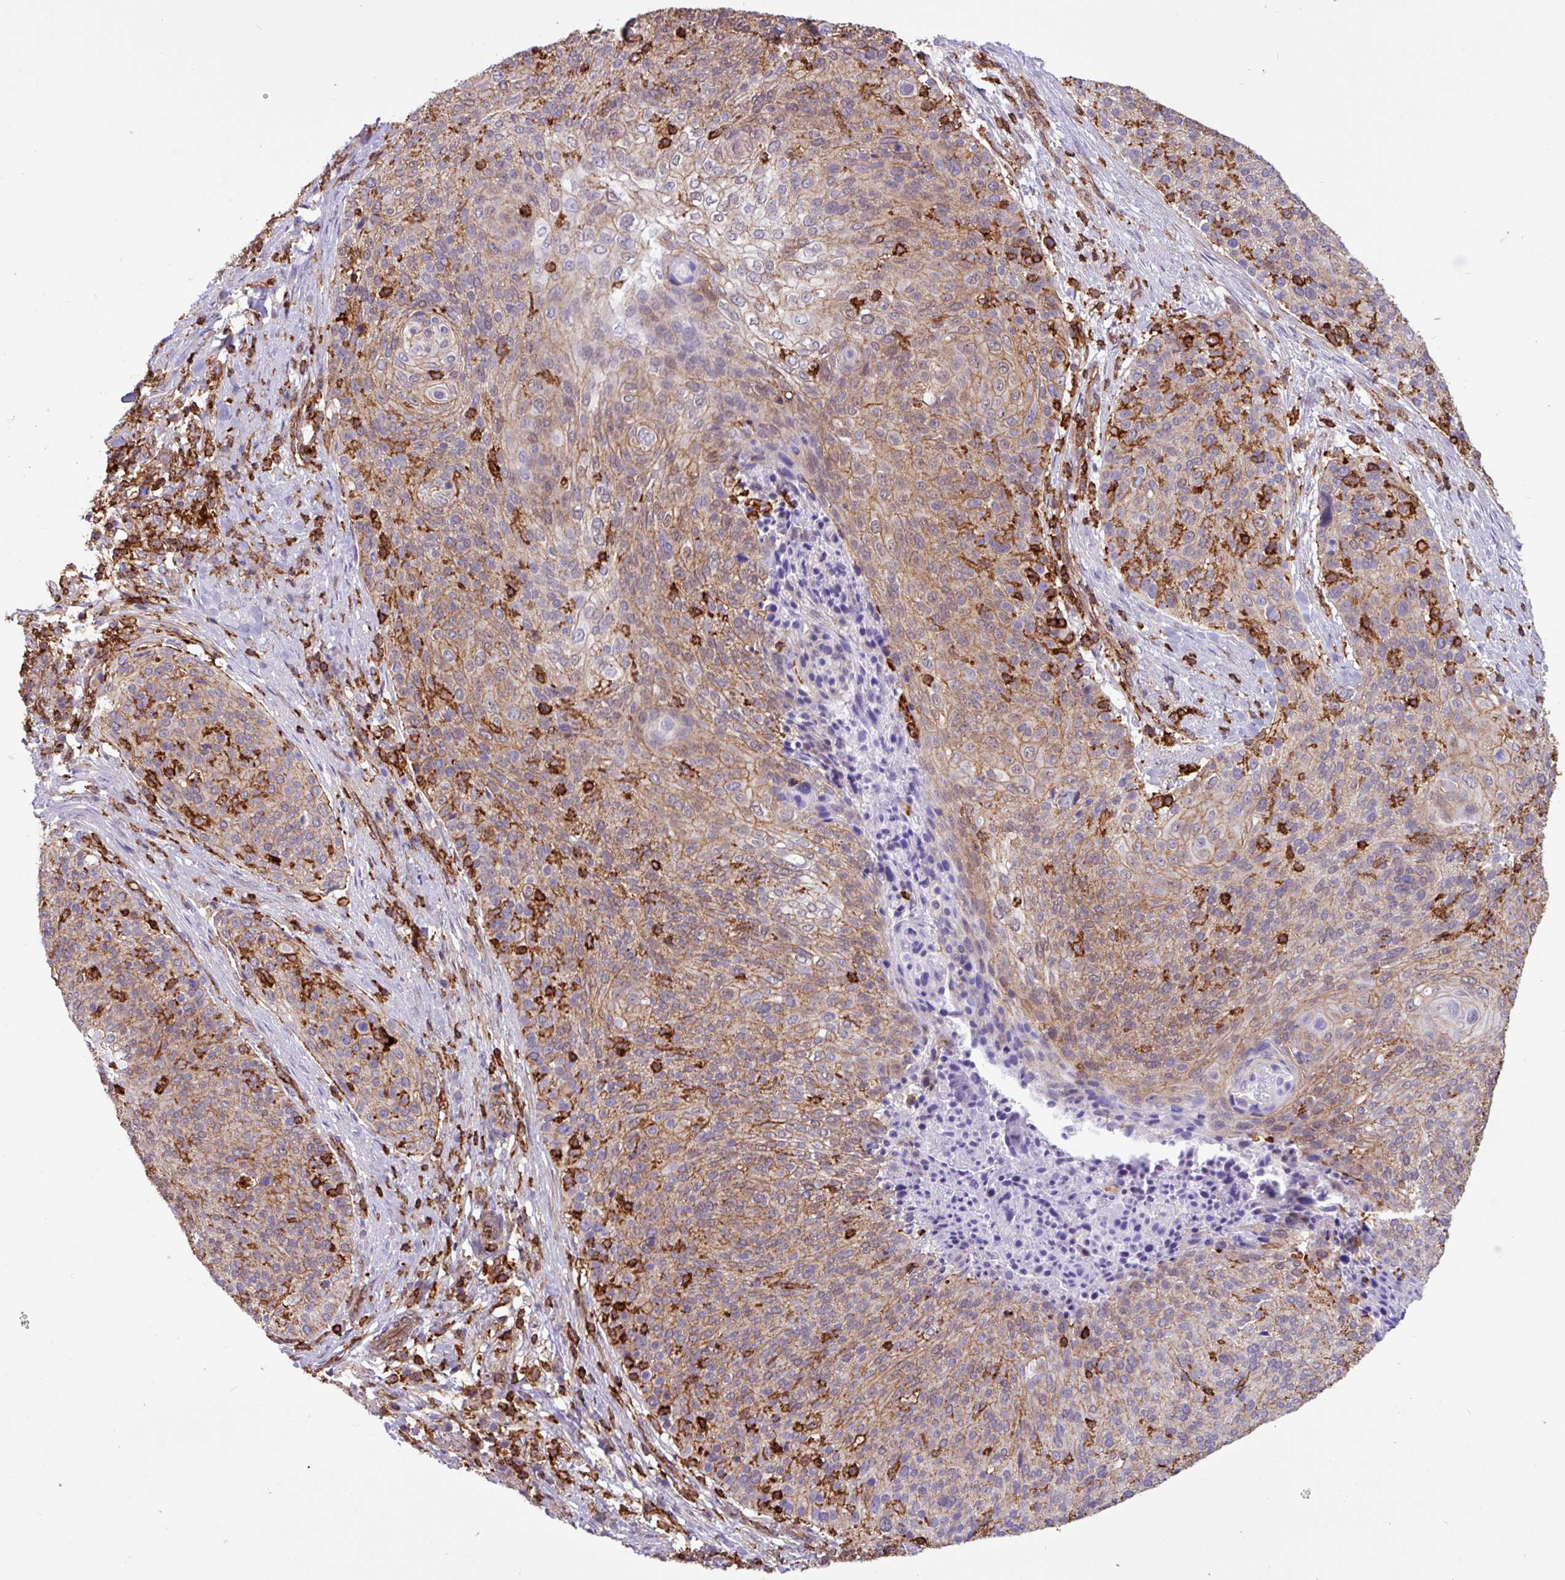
{"staining": {"intensity": "moderate", "quantity": "25%-75%", "location": "cytoplasmic/membranous"}, "tissue": "cervical cancer", "cell_type": "Tumor cells", "image_type": "cancer", "snomed": [{"axis": "morphology", "description": "Squamous cell carcinoma, NOS"}, {"axis": "topography", "description": "Cervix"}], "caption": "DAB (3,3'-diaminobenzidine) immunohistochemical staining of human cervical squamous cell carcinoma shows moderate cytoplasmic/membranous protein expression in about 25%-75% of tumor cells. Nuclei are stained in blue.", "gene": "PPP1R18", "patient": {"sex": "female", "age": 31}}